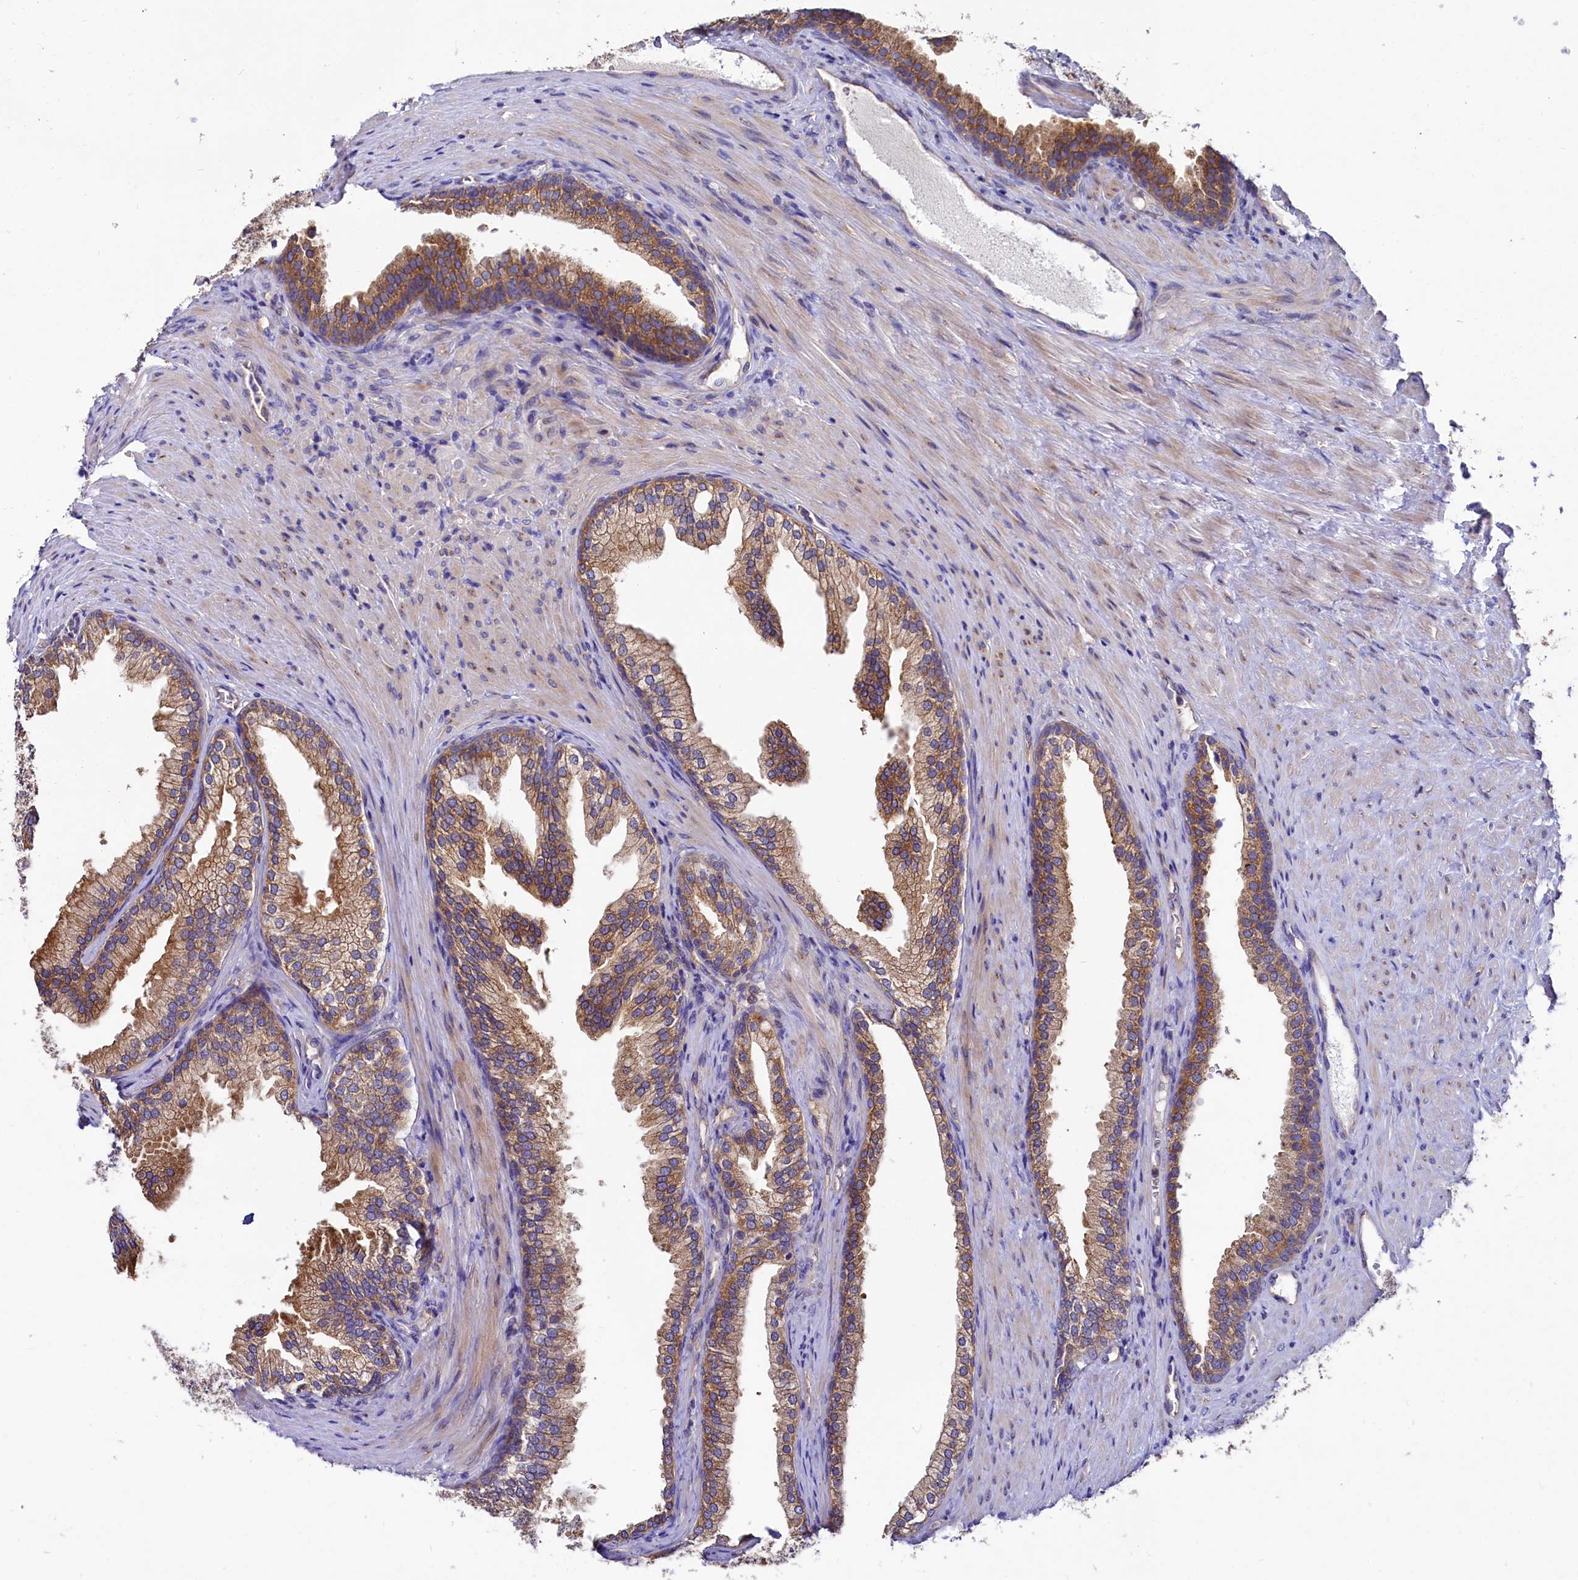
{"staining": {"intensity": "moderate", "quantity": ">75%", "location": "cytoplasmic/membranous"}, "tissue": "prostate", "cell_type": "Glandular cells", "image_type": "normal", "snomed": [{"axis": "morphology", "description": "Normal tissue, NOS"}, {"axis": "topography", "description": "Prostate"}], "caption": "Moderate cytoplasmic/membranous protein expression is present in about >75% of glandular cells in prostate. (Stains: DAB in brown, nuclei in blue, Microscopy: brightfield microscopy at high magnification).", "gene": "QARS1", "patient": {"sex": "male", "age": 76}}